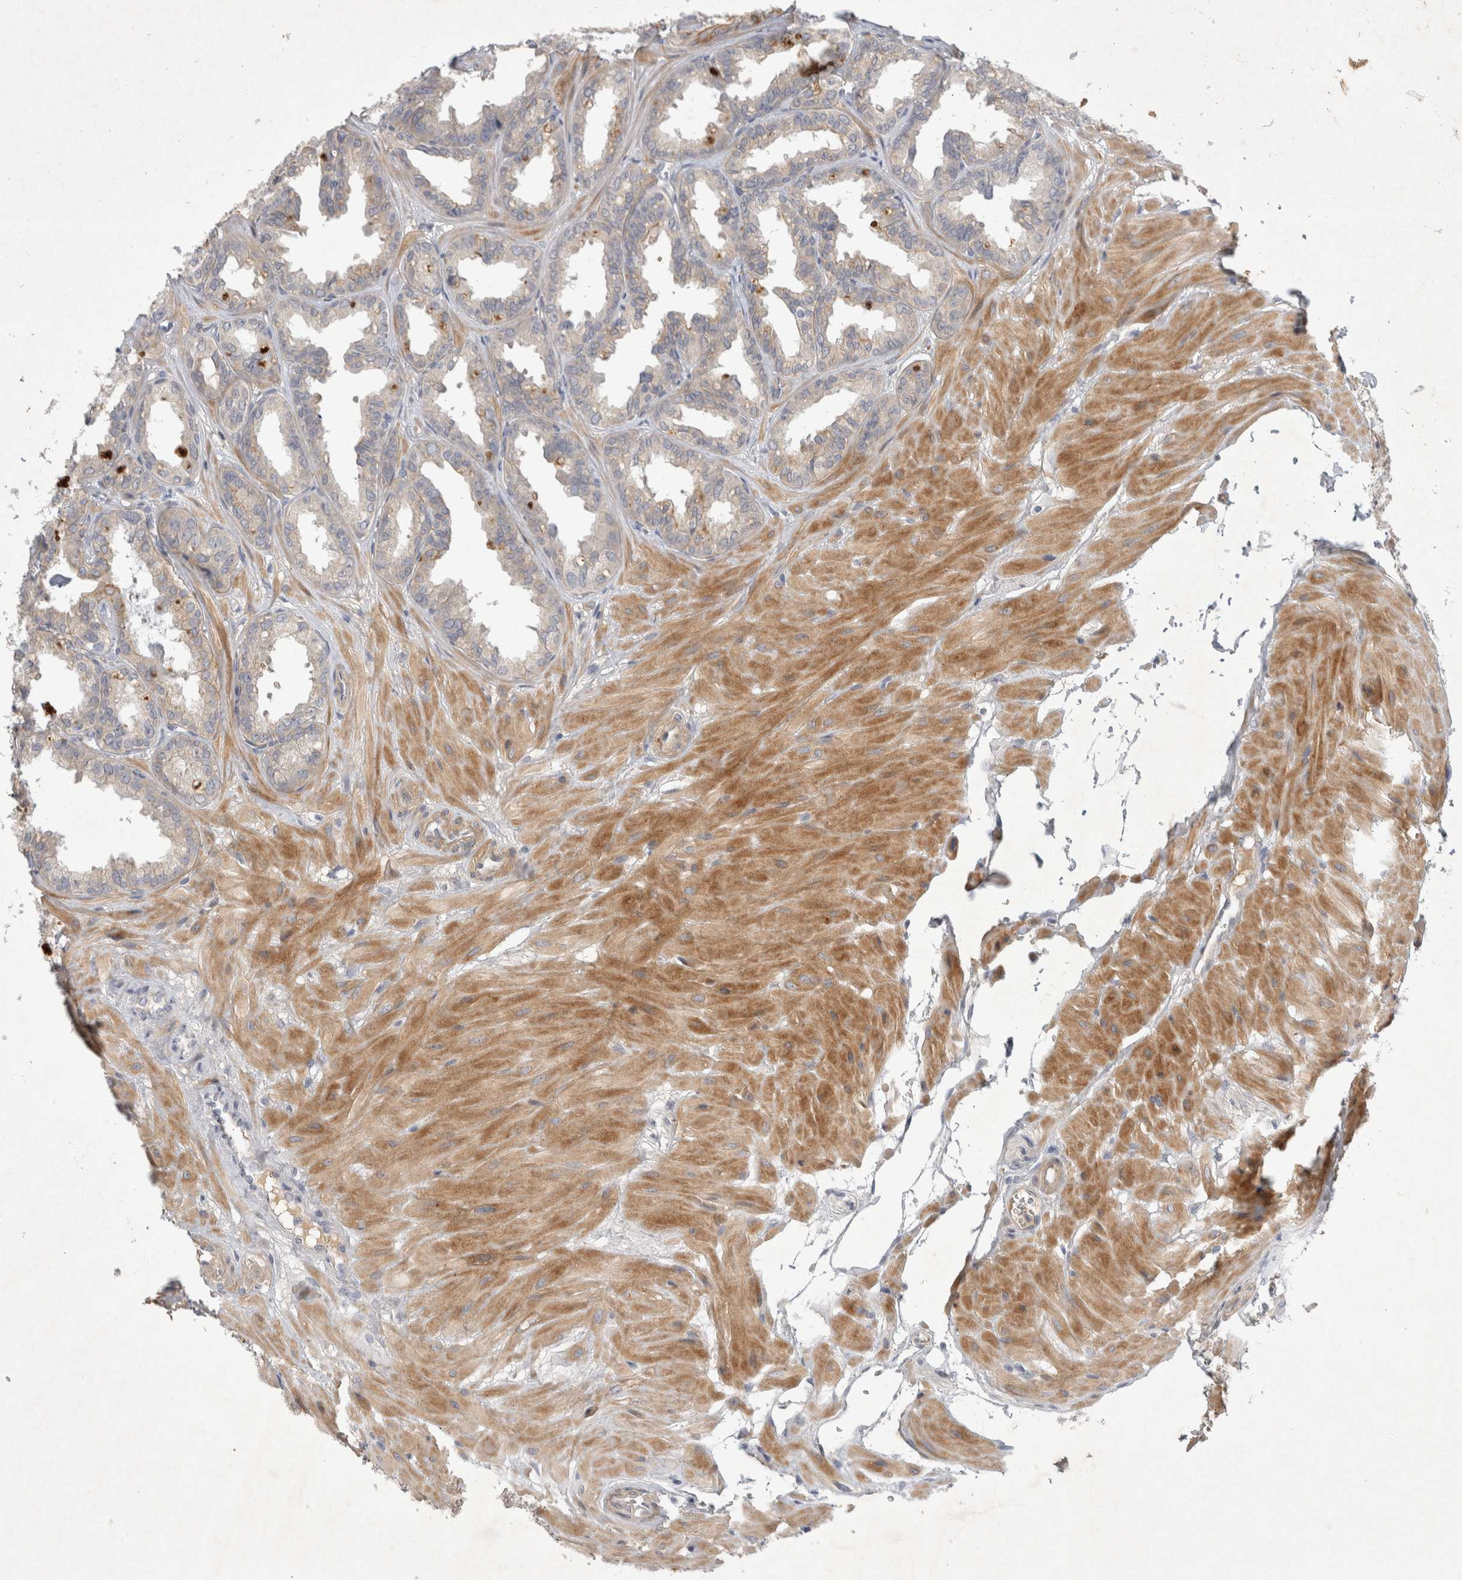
{"staining": {"intensity": "moderate", "quantity": "<25%", "location": "cytoplasmic/membranous"}, "tissue": "seminal vesicle", "cell_type": "Glandular cells", "image_type": "normal", "snomed": [{"axis": "morphology", "description": "Normal tissue, NOS"}, {"axis": "topography", "description": "Prostate"}, {"axis": "topography", "description": "Seminal veicle"}], "caption": "A micrograph showing moderate cytoplasmic/membranous staining in about <25% of glandular cells in benign seminal vesicle, as visualized by brown immunohistochemical staining.", "gene": "BZW2", "patient": {"sex": "male", "age": 51}}